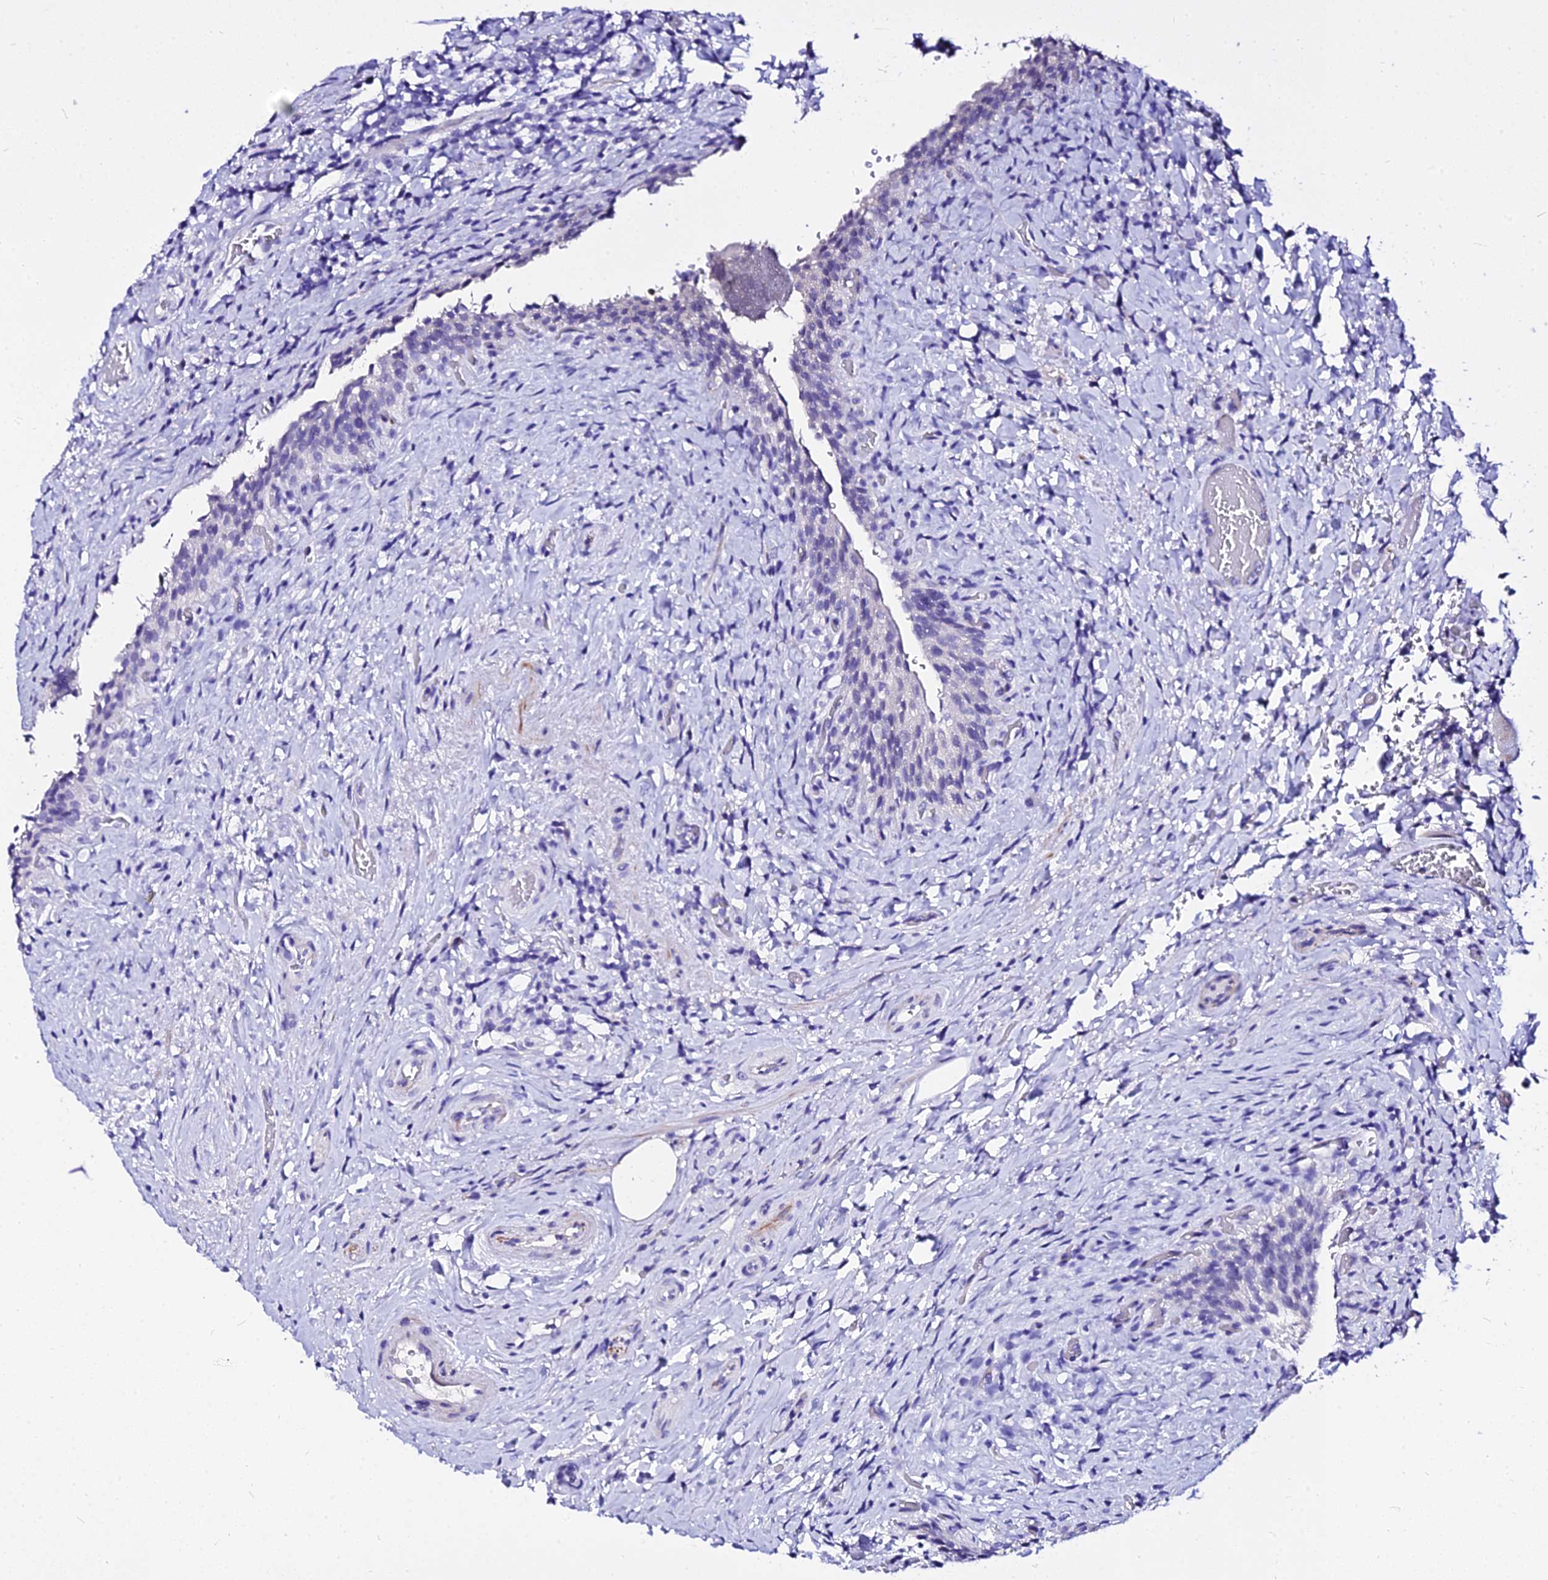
{"staining": {"intensity": "negative", "quantity": "none", "location": "none"}, "tissue": "urinary bladder", "cell_type": "Urothelial cells", "image_type": "normal", "snomed": [{"axis": "morphology", "description": "Normal tissue, NOS"}, {"axis": "morphology", "description": "Inflammation, NOS"}, {"axis": "topography", "description": "Urinary bladder"}], "caption": "This is an immunohistochemistry photomicrograph of unremarkable urinary bladder. There is no expression in urothelial cells.", "gene": "DEFB106A", "patient": {"sex": "male", "age": 64}}